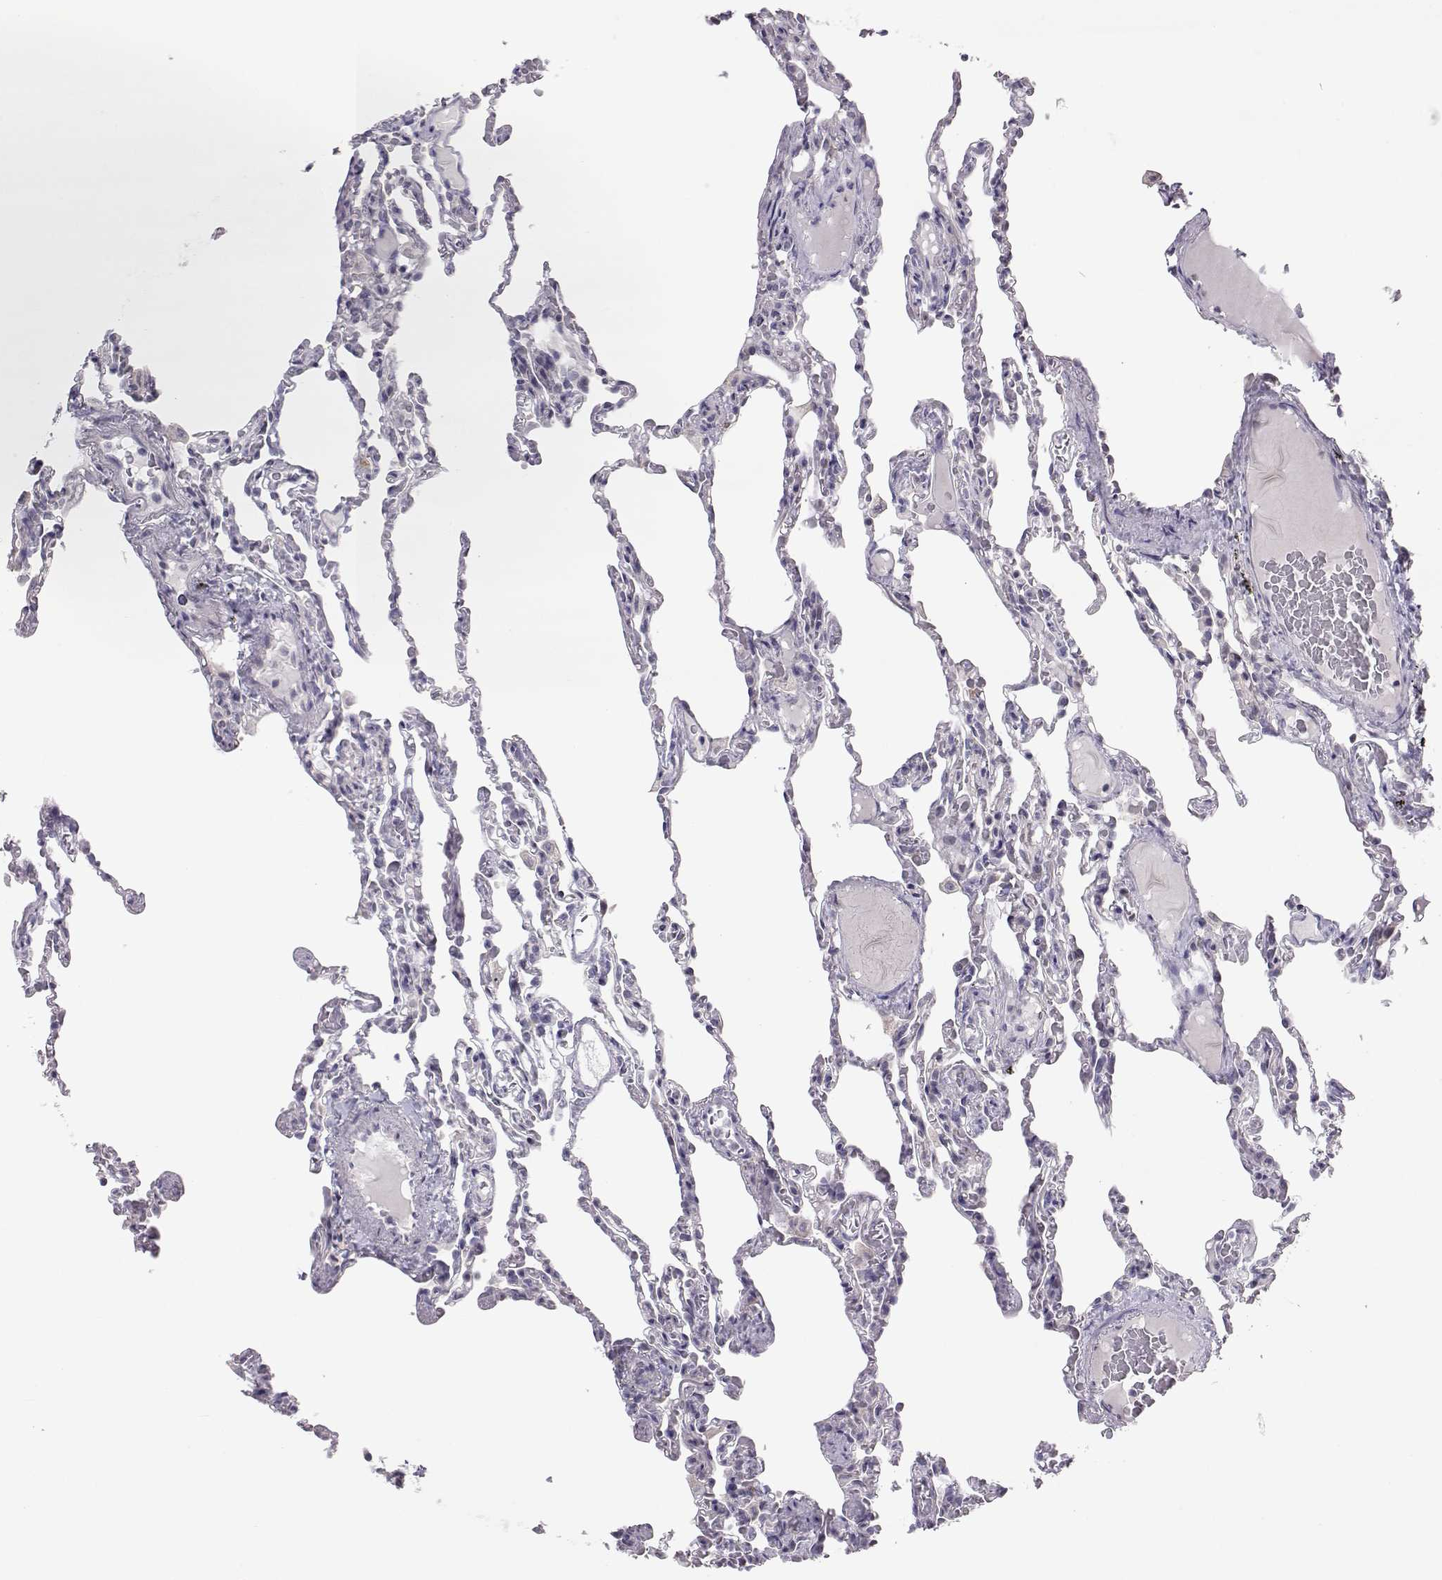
{"staining": {"intensity": "negative", "quantity": "none", "location": "none"}, "tissue": "lung", "cell_type": "Alveolar cells", "image_type": "normal", "snomed": [{"axis": "morphology", "description": "Normal tissue, NOS"}, {"axis": "topography", "description": "Lung"}], "caption": "Alveolar cells show no significant protein staining in unremarkable lung. Nuclei are stained in blue.", "gene": "NPVF", "patient": {"sex": "female", "age": 43}}